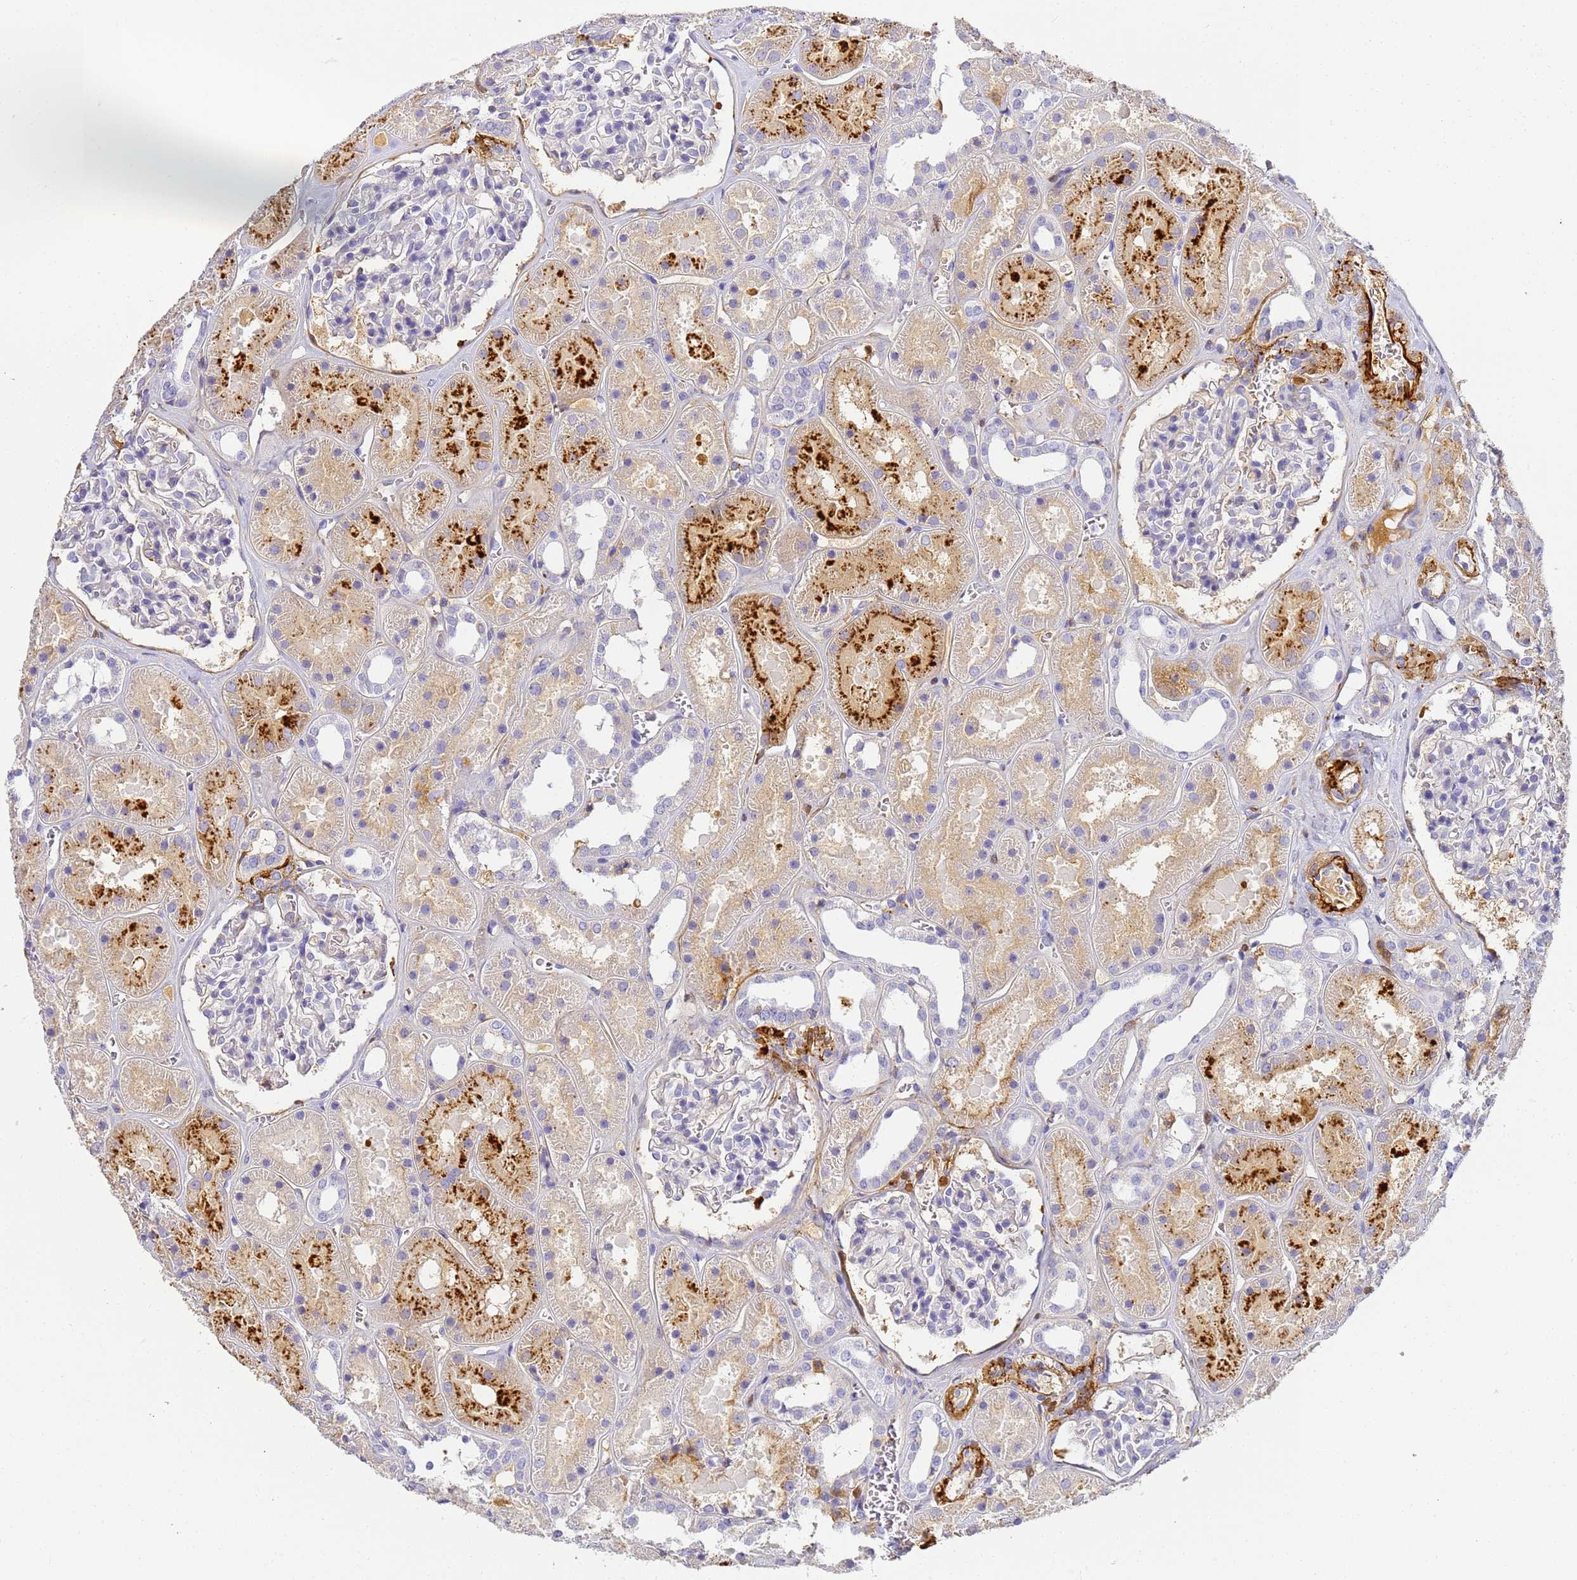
{"staining": {"intensity": "negative", "quantity": "none", "location": "none"}, "tissue": "kidney", "cell_type": "Cells in glomeruli", "image_type": "normal", "snomed": [{"axis": "morphology", "description": "Normal tissue, NOS"}, {"axis": "topography", "description": "Kidney"}], "caption": "Immunohistochemistry (IHC) micrograph of normal human kidney stained for a protein (brown), which exhibits no positivity in cells in glomeruli. (DAB IHC with hematoxylin counter stain).", "gene": "CFHR1", "patient": {"sex": "female", "age": 41}}